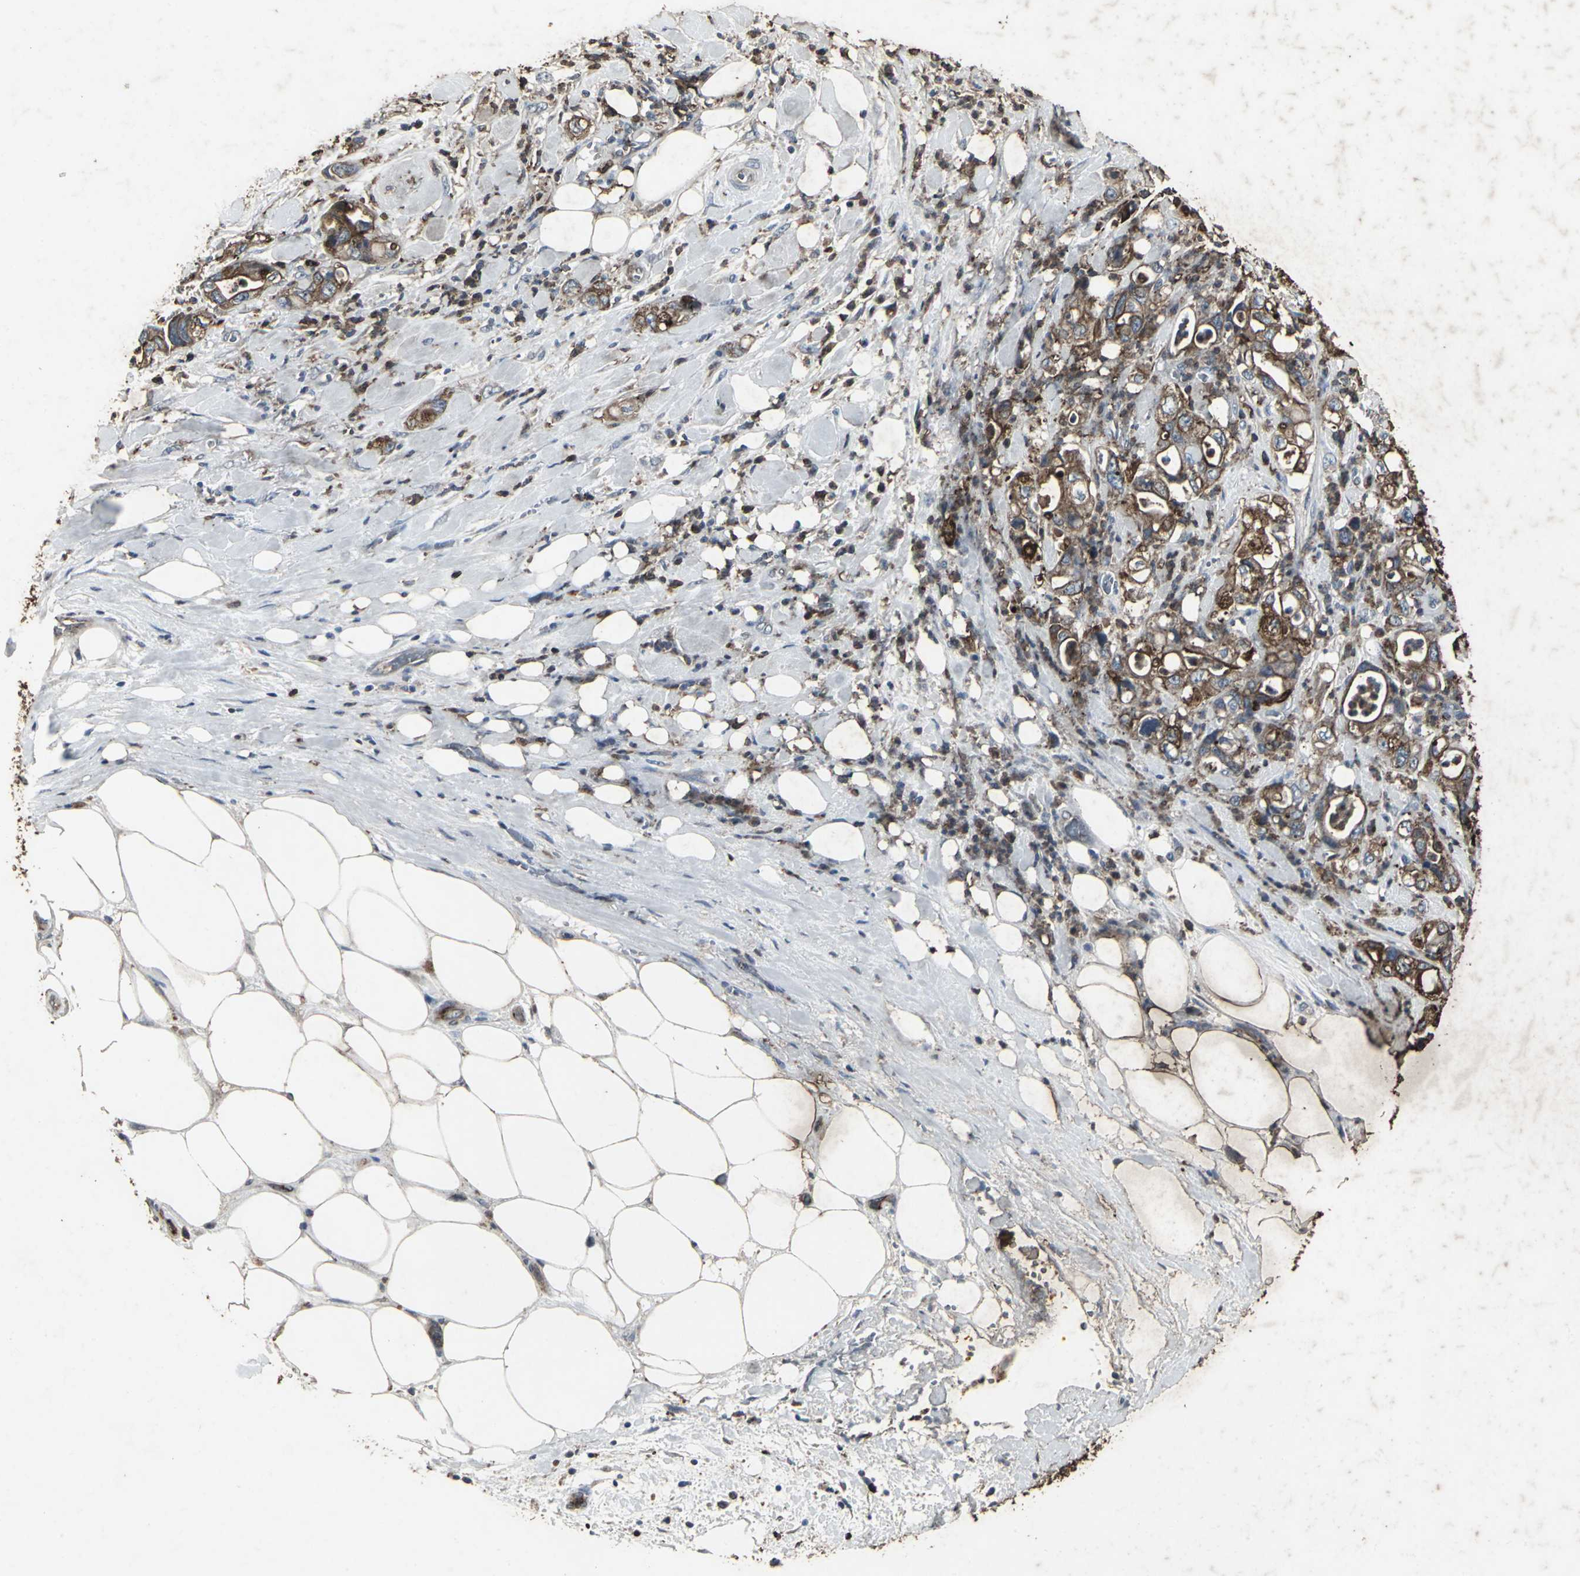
{"staining": {"intensity": "strong", "quantity": ">75%", "location": "cytoplasmic/membranous"}, "tissue": "pancreatic cancer", "cell_type": "Tumor cells", "image_type": "cancer", "snomed": [{"axis": "morphology", "description": "Adenocarcinoma, NOS"}, {"axis": "topography", "description": "Pancreas"}], "caption": "An IHC photomicrograph of tumor tissue is shown. Protein staining in brown shows strong cytoplasmic/membranous positivity in pancreatic cancer (adenocarcinoma) within tumor cells. Immunohistochemistry (ihc) stains the protein of interest in brown and the nuclei are stained blue.", "gene": "CCR9", "patient": {"sex": "male", "age": 70}}